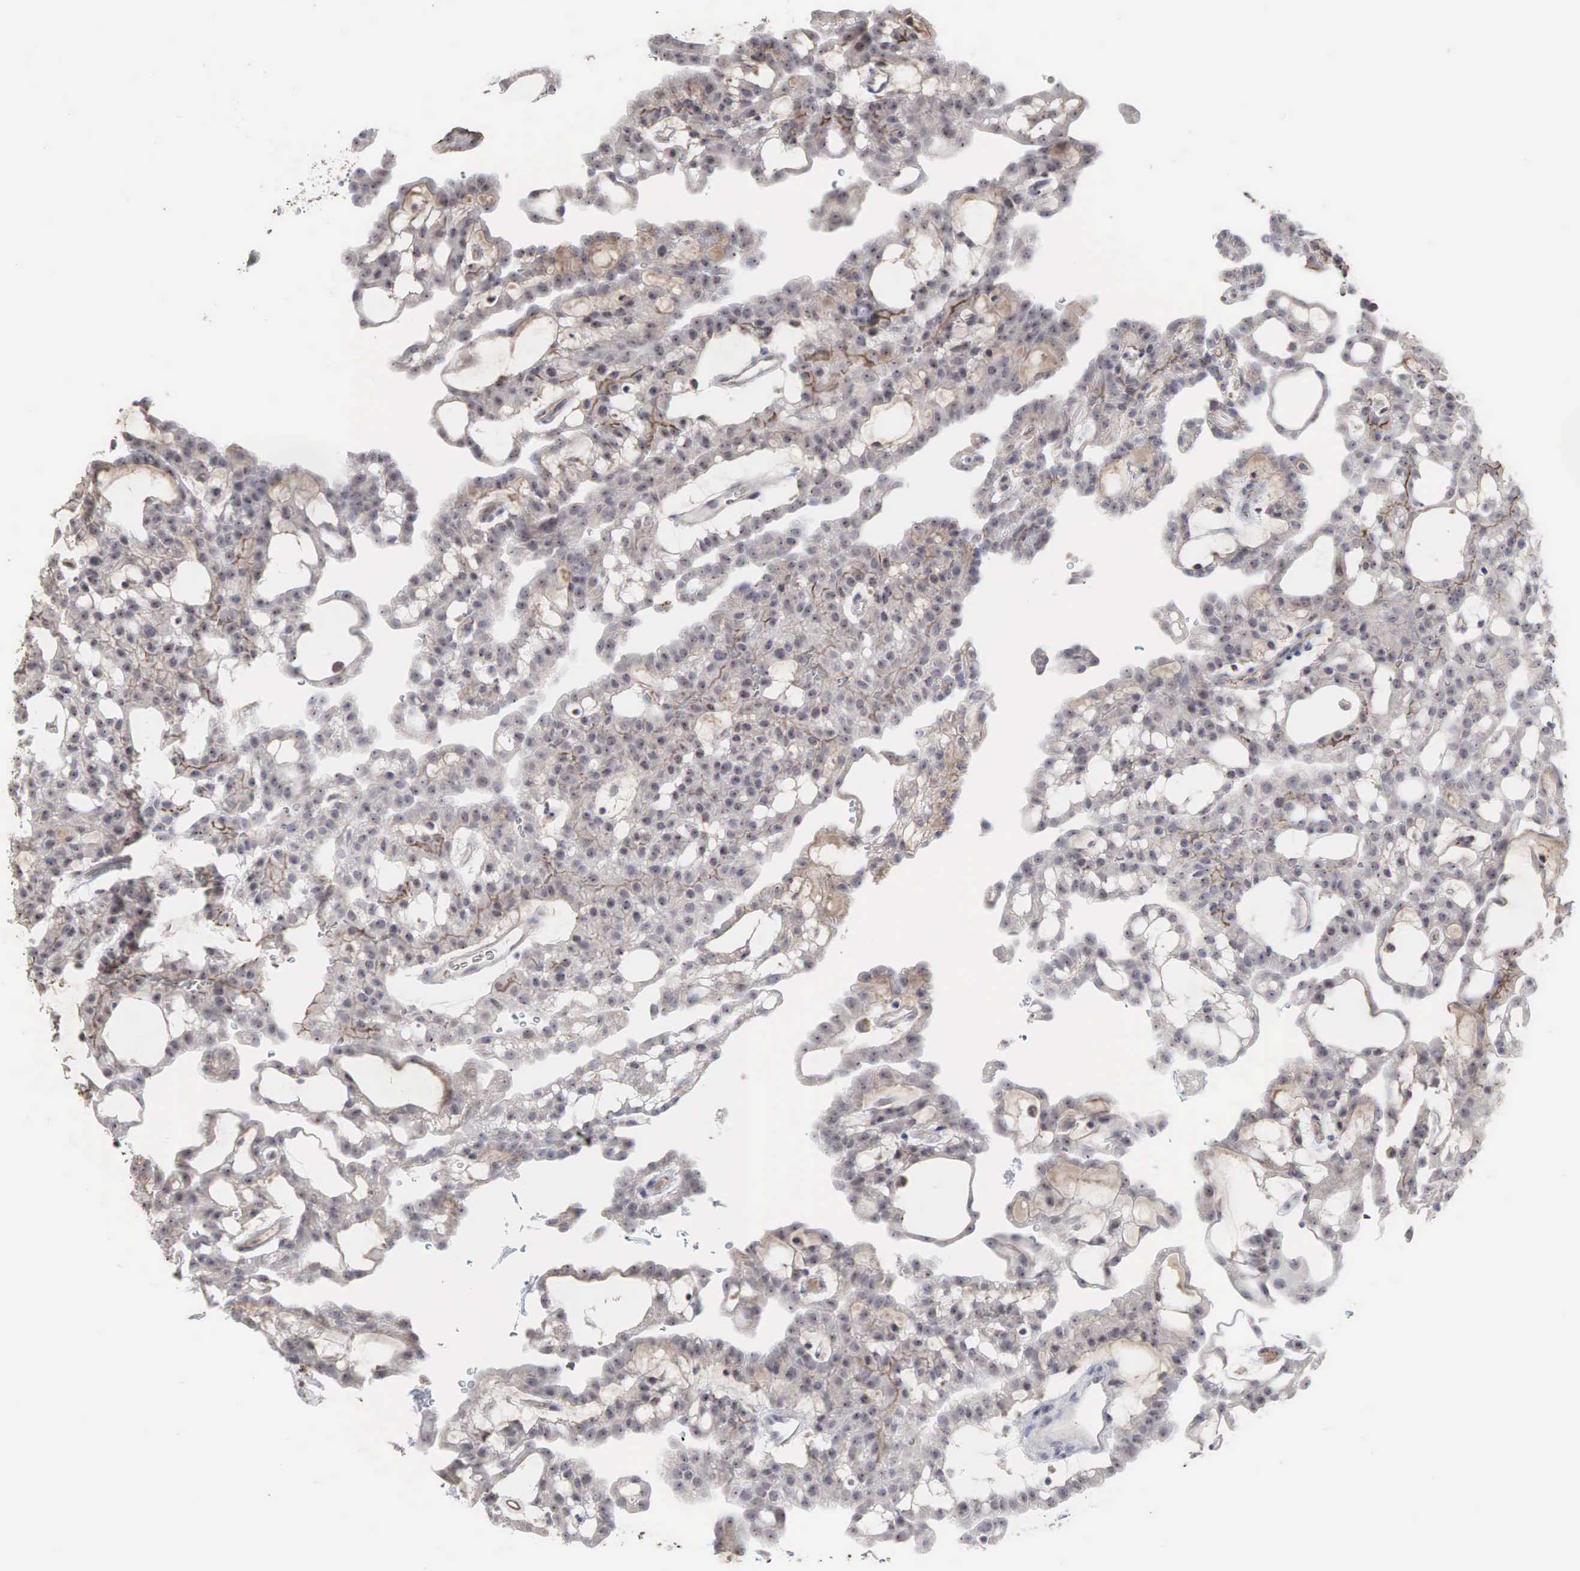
{"staining": {"intensity": "weak", "quantity": ">75%", "location": "cytoplasmic/membranous"}, "tissue": "renal cancer", "cell_type": "Tumor cells", "image_type": "cancer", "snomed": [{"axis": "morphology", "description": "Adenocarcinoma, NOS"}, {"axis": "topography", "description": "Kidney"}], "caption": "Protein analysis of renal cancer (adenocarcinoma) tissue reveals weak cytoplasmic/membranous expression in about >75% of tumor cells.", "gene": "DKC1", "patient": {"sex": "male", "age": 63}}